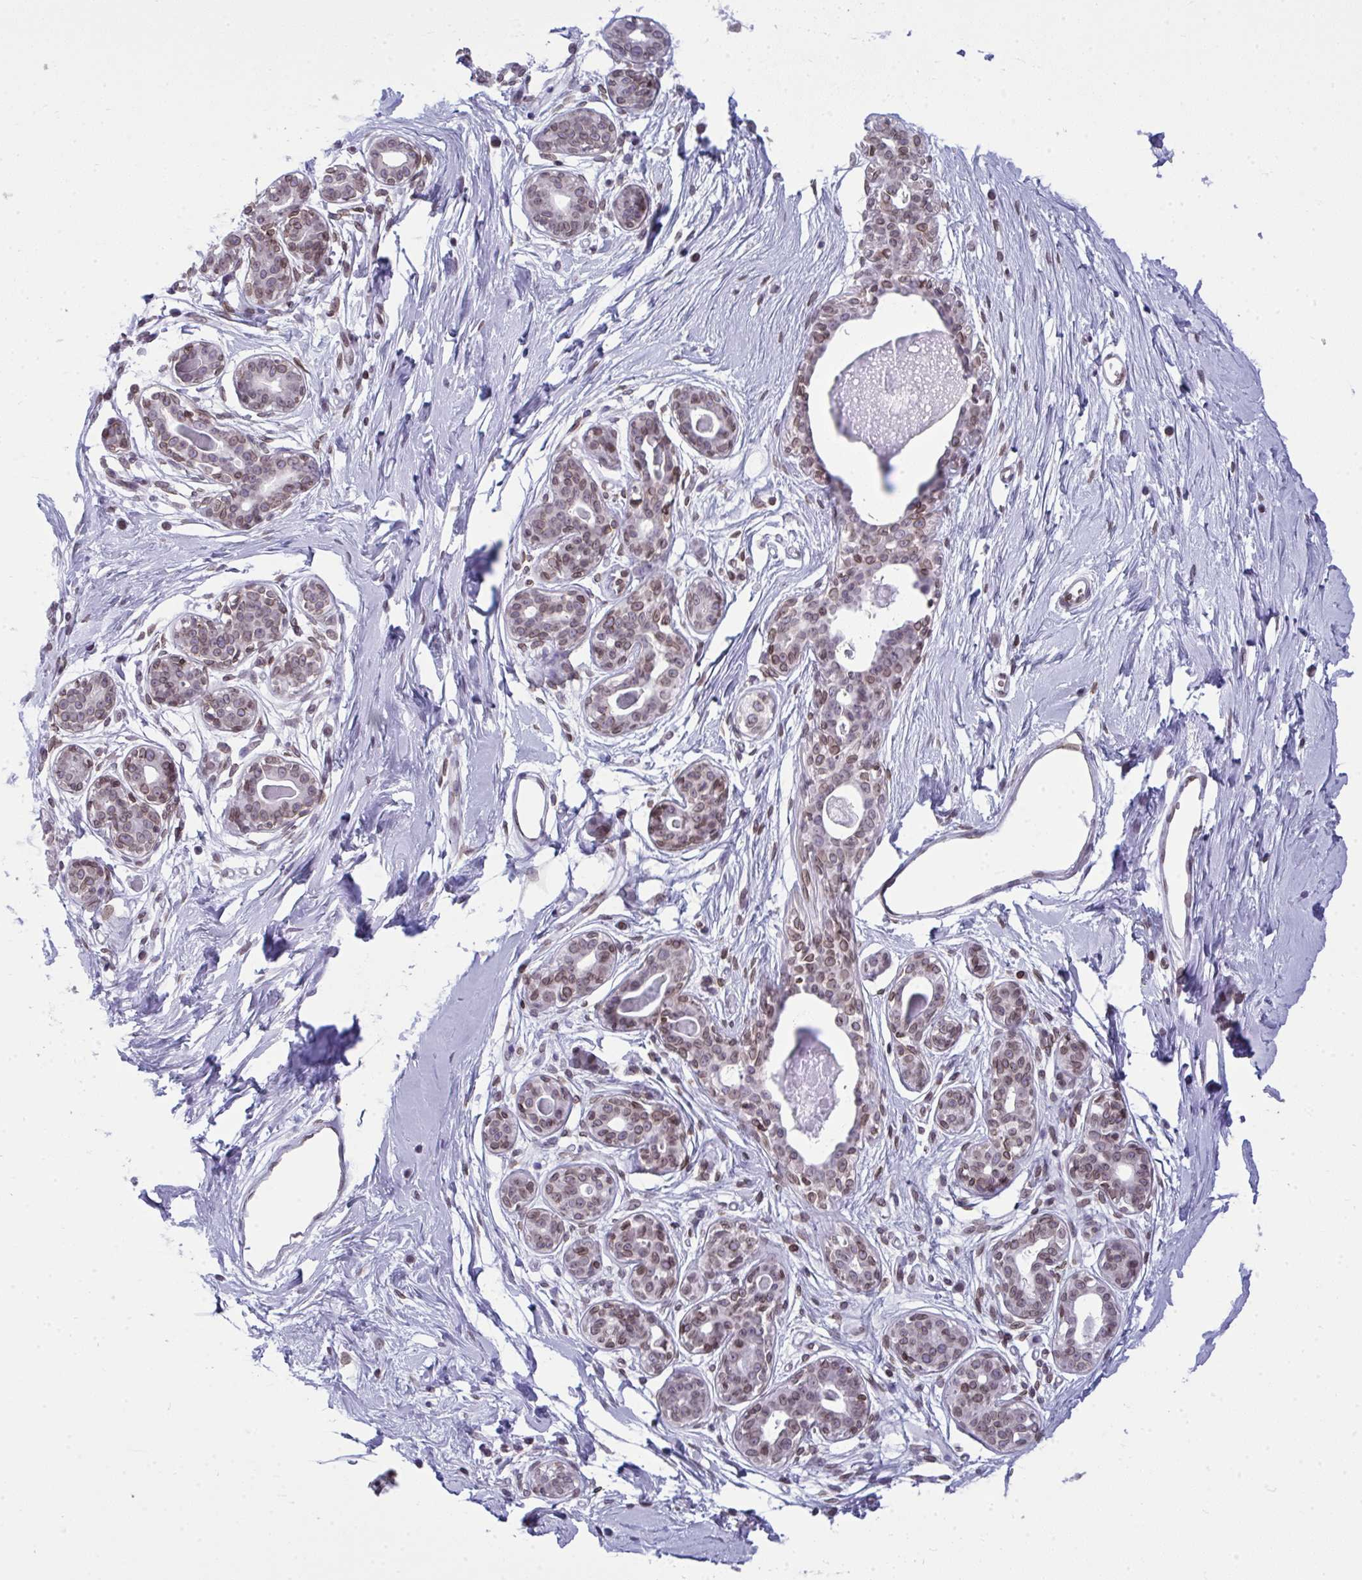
{"staining": {"intensity": "negative", "quantity": "none", "location": "none"}, "tissue": "breast", "cell_type": "Adipocytes", "image_type": "normal", "snomed": [{"axis": "morphology", "description": "Normal tissue, NOS"}, {"axis": "topography", "description": "Breast"}], "caption": "Immunohistochemistry (IHC) image of benign human breast stained for a protein (brown), which reveals no positivity in adipocytes.", "gene": "LMNB2", "patient": {"sex": "female", "age": 45}}